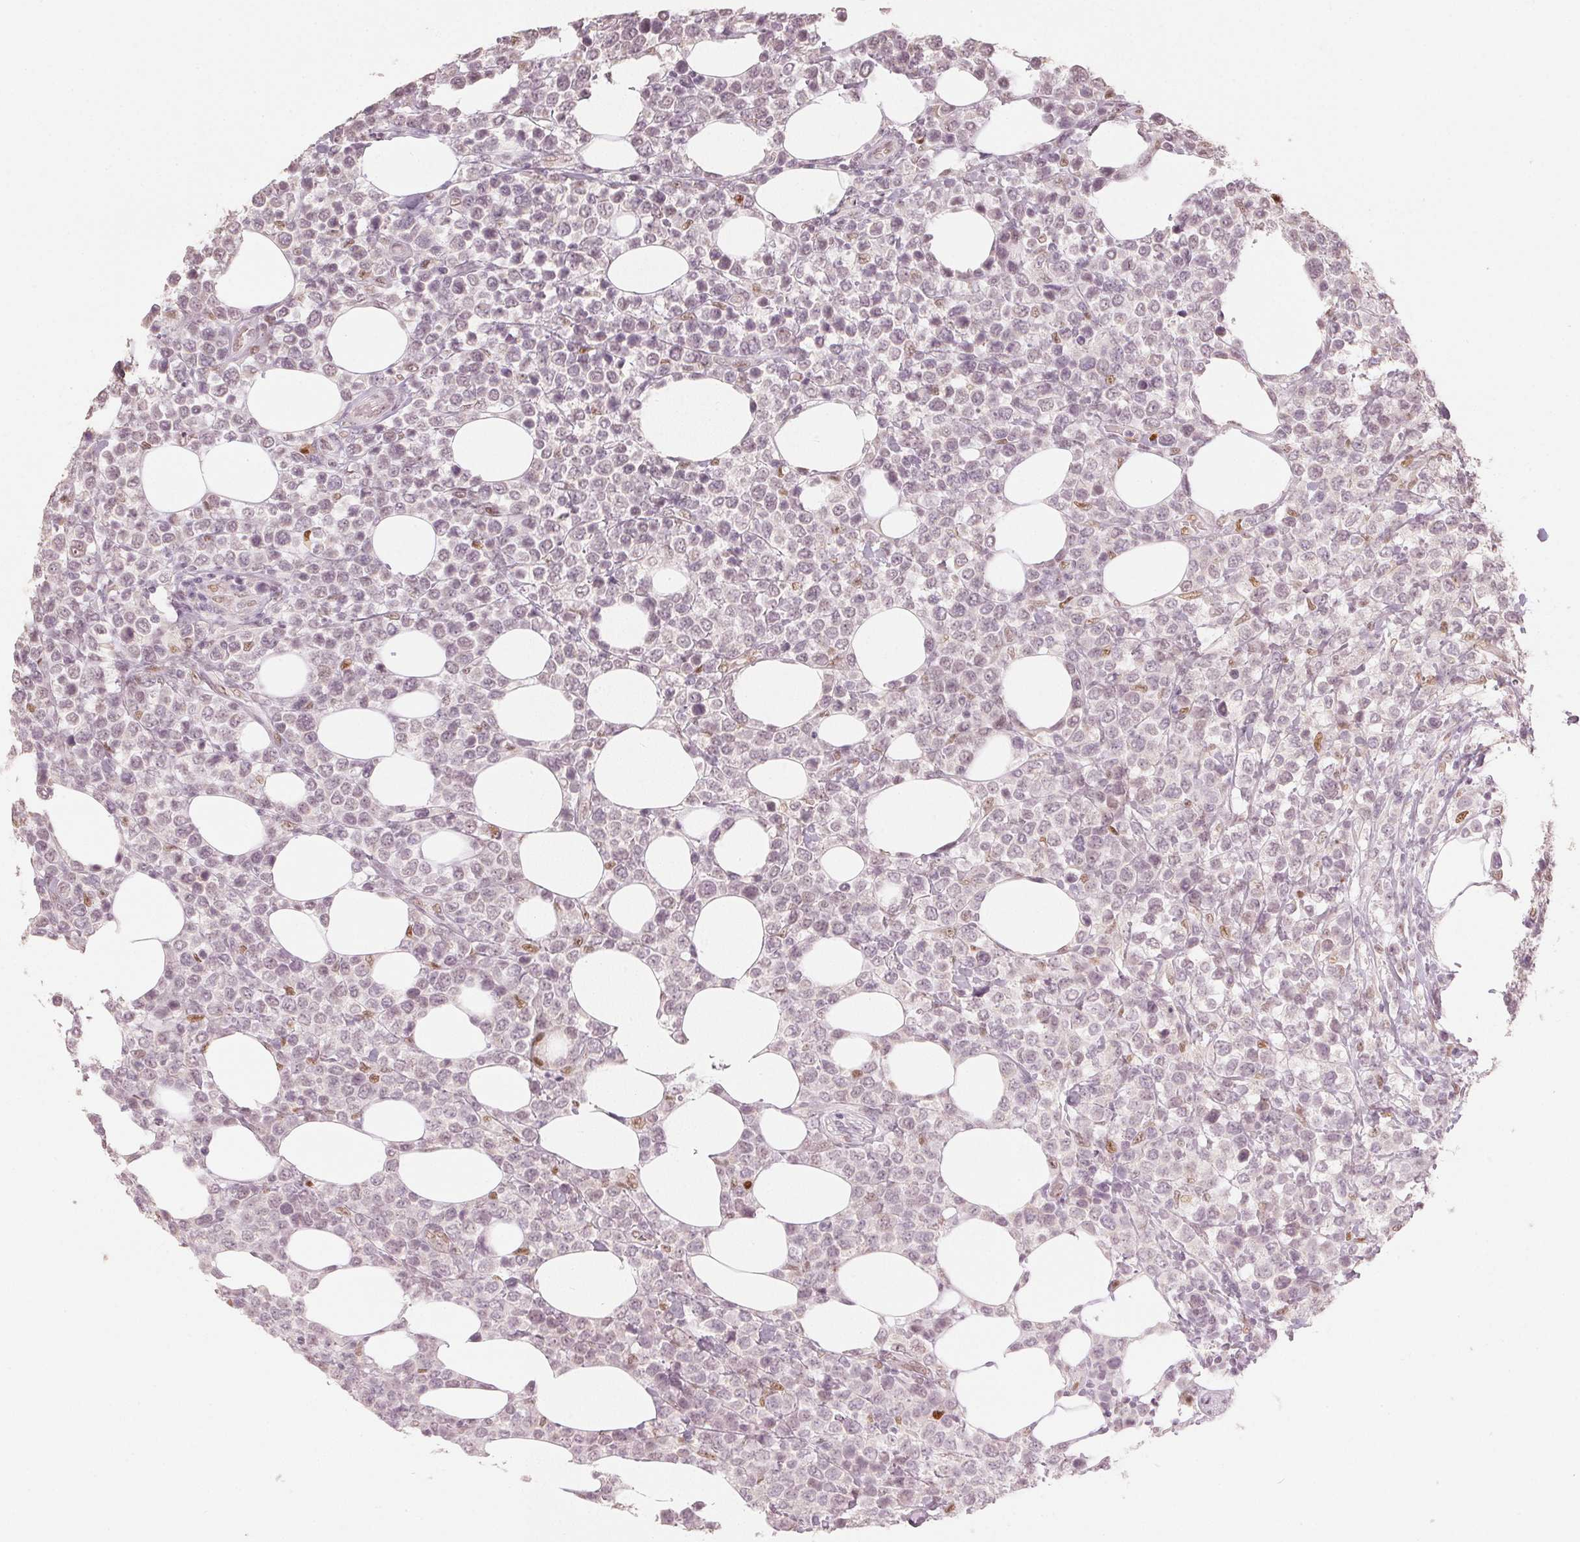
{"staining": {"intensity": "moderate", "quantity": "<25%", "location": "nuclear"}, "tissue": "lymphoma", "cell_type": "Tumor cells", "image_type": "cancer", "snomed": [{"axis": "morphology", "description": "Malignant lymphoma, non-Hodgkin's type, High grade"}, {"axis": "topography", "description": "Soft tissue"}], "caption": "Immunohistochemical staining of human malignant lymphoma, non-Hodgkin's type (high-grade) reveals low levels of moderate nuclear positivity in about <25% of tumor cells.", "gene": "SLC39A3", "patient": {"sex": "female", "age": 56}}